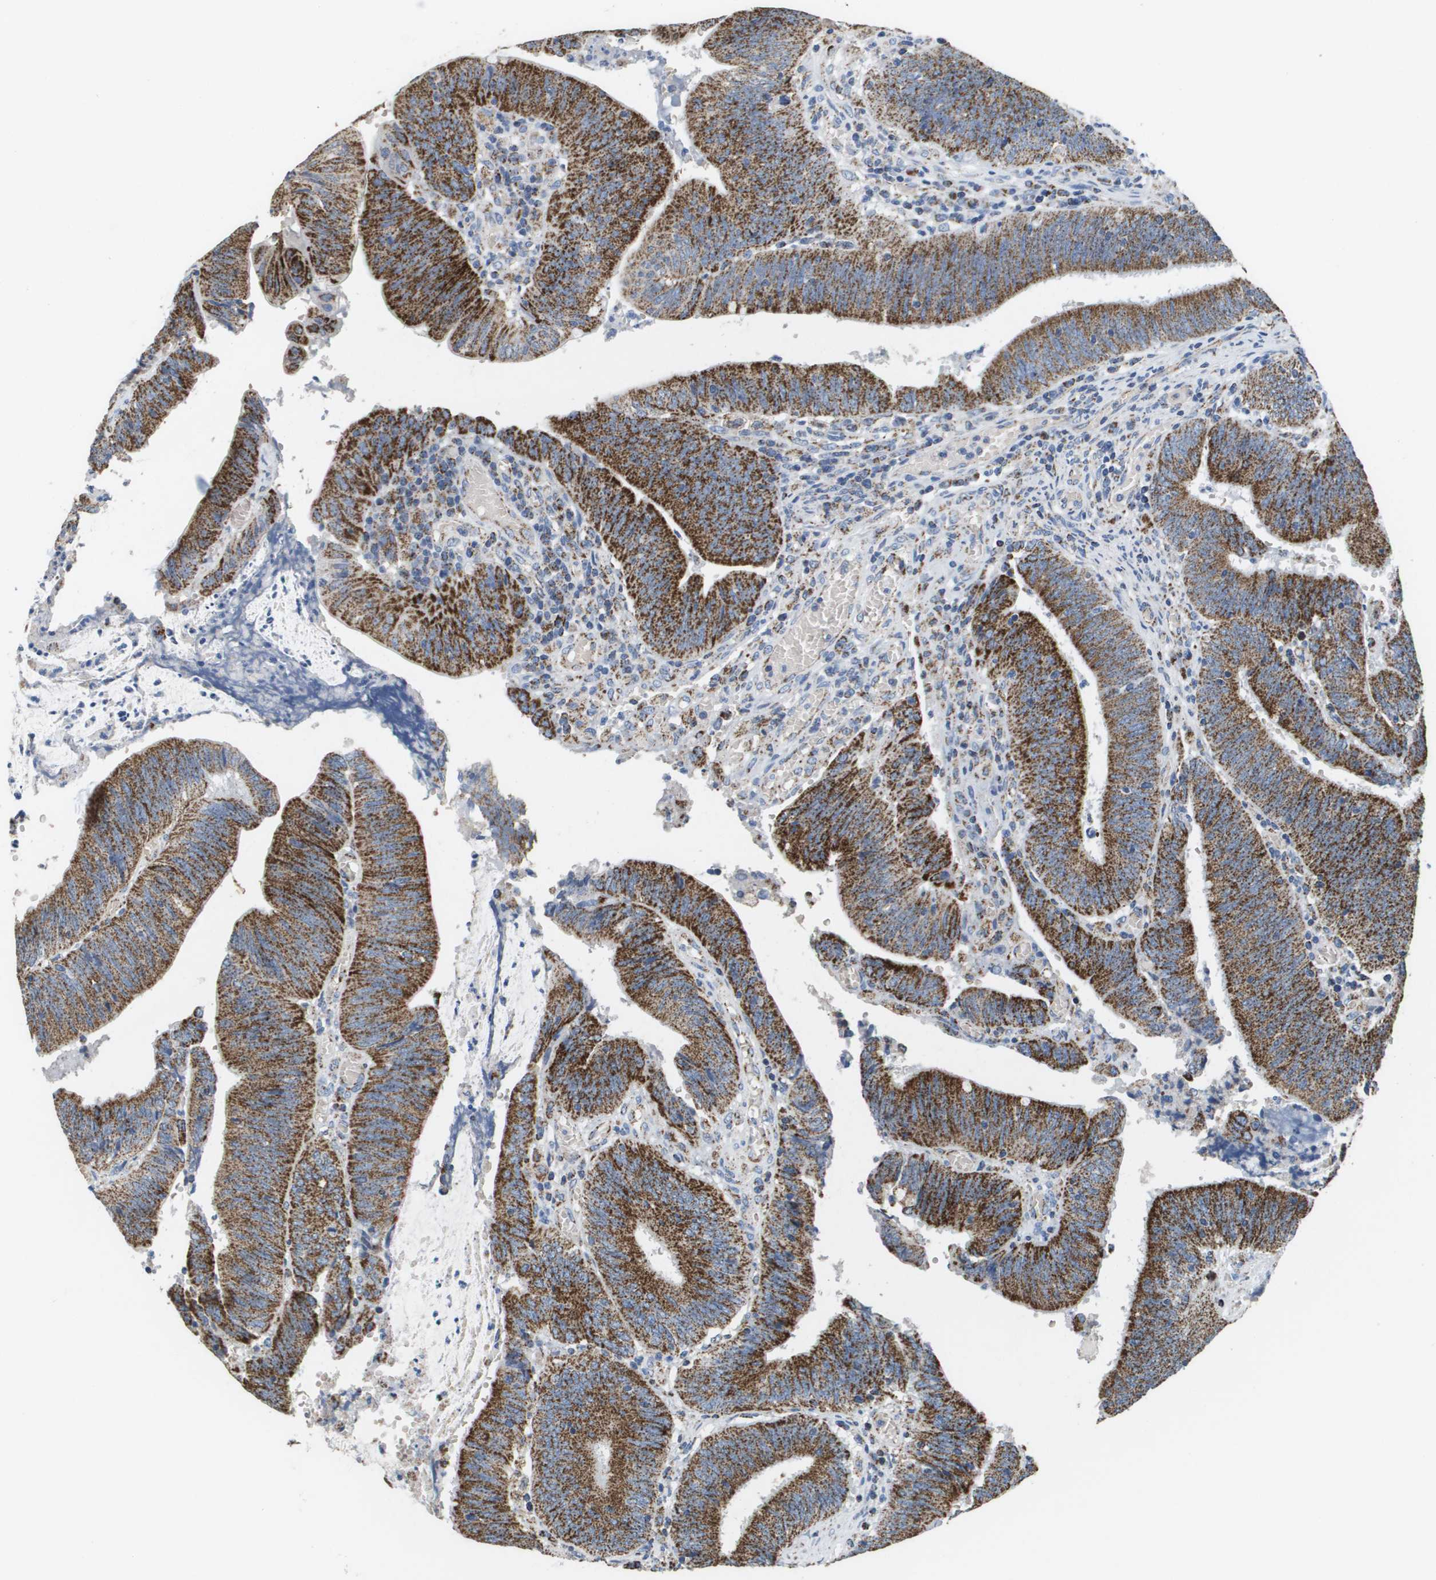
{"staining": {"intensity": "strong", "quantity": ">75%", "location": "cytoplasmic/membranous"}, "tissue": "colorectal cancer", "cell_type": "Tumor cells", "image_type": "cancer", "snomed": [{"axis": "morphology", "description": "Normal tissue, NOS"}, {"axis": "morphology", "description": "Adenocarcinoma, NOS"}, {"axis": "topography", "description": "Rectum"}], "caption": "Human colorectal cancer stained with a protein marker displays strong staining in tumor cells.", "gene": "ATP5F1B", "patient": {"sex": "female", "age": 66}}